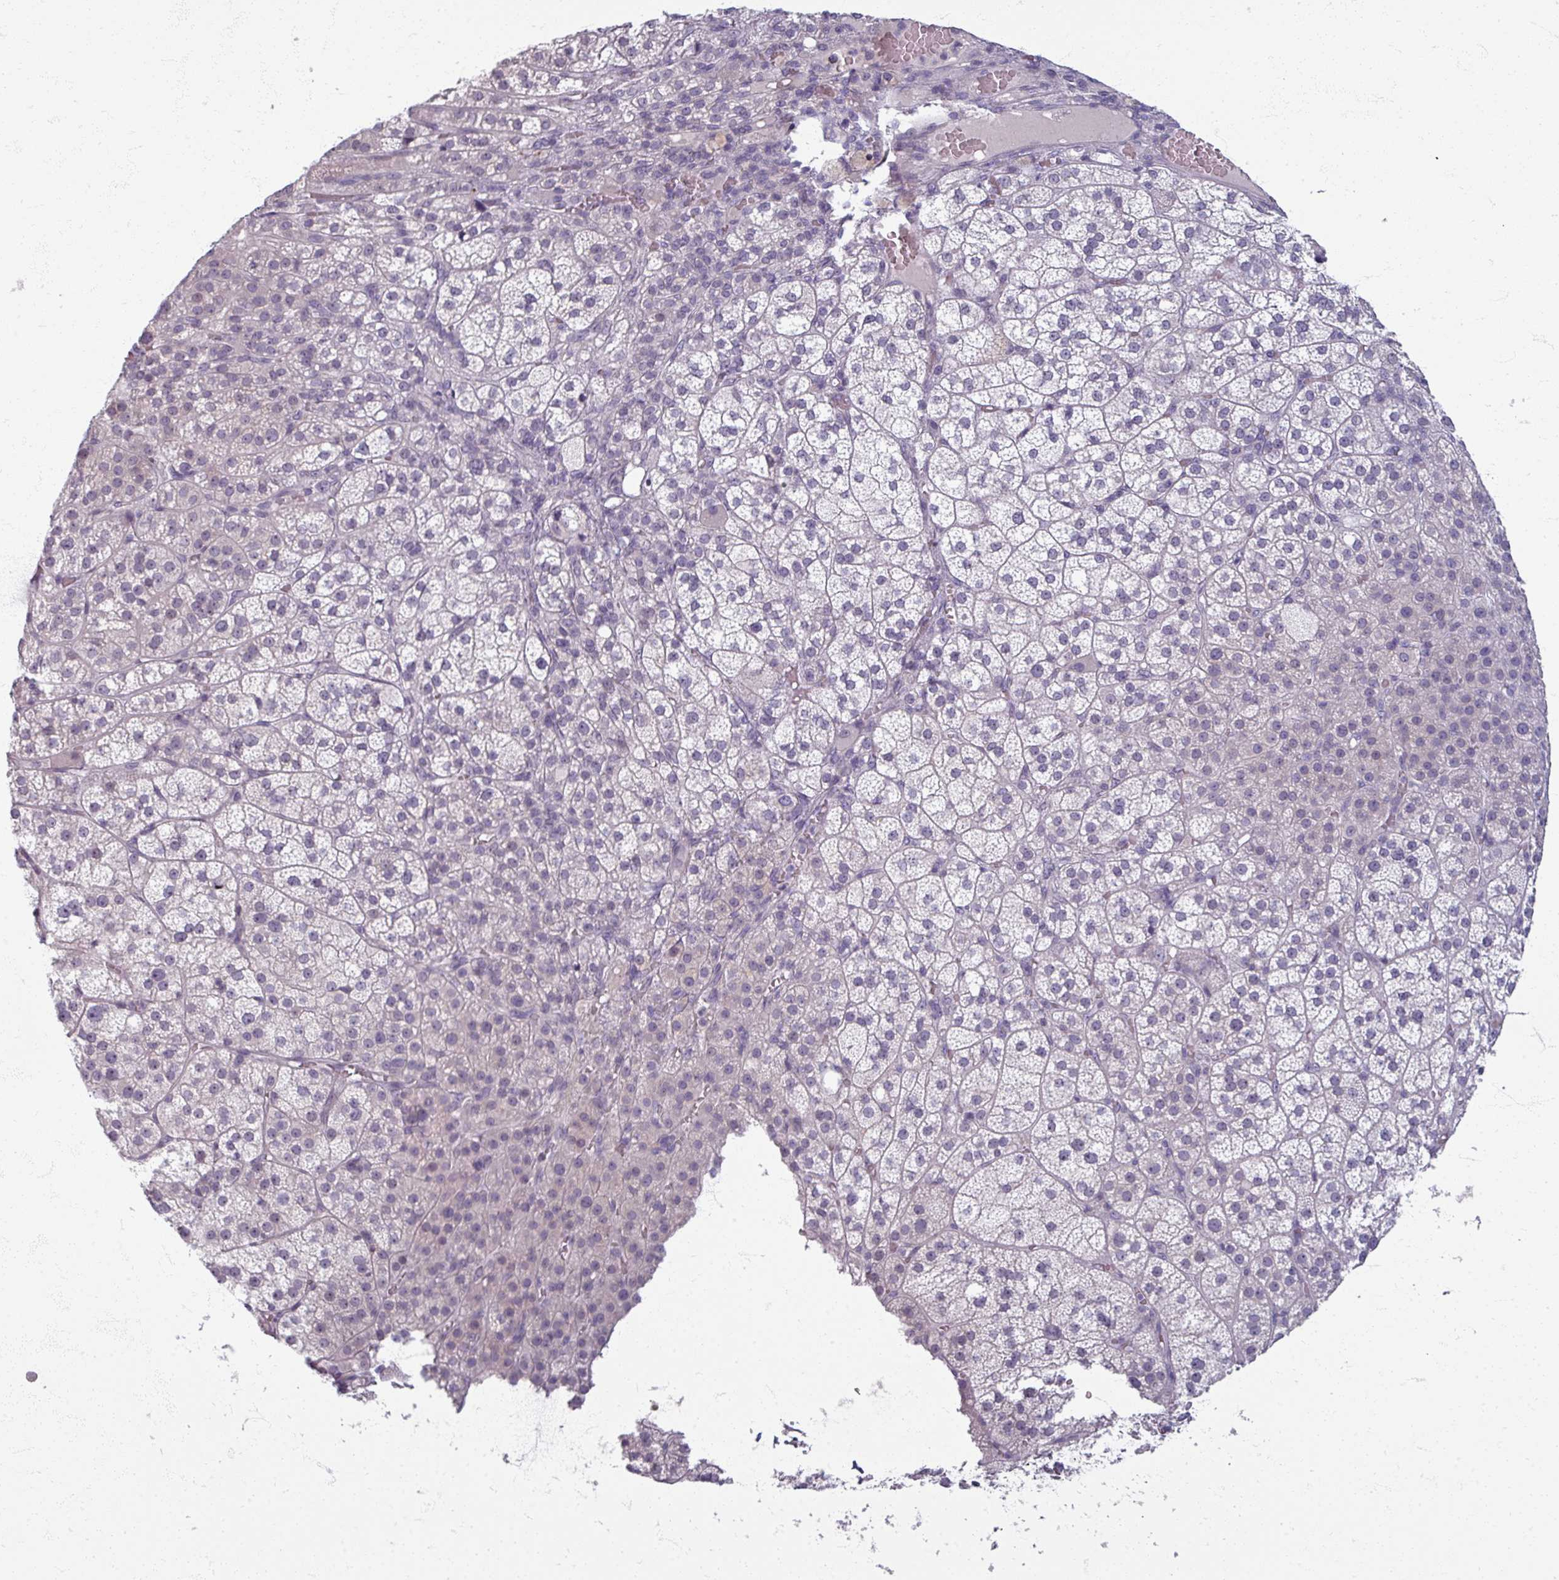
{"staining": {"intensity": "negative", "quantity": "none", "location": "none"}, "tissue": "adrenal gland", "cell_type": "Glandular cells", "image_type": "normal", "snomed": [{"axis": "morphology", "description": "Normal tissue, NOS"}, {"axis": "topography", "description": "Adrenal gland"}], "caption": "Glandular cells are negative for protein expression in normal human adrenal gland. Nuclei are stained in blue.", "gene": "TTLL7", "patient": {"sex": "female", "age": 60}}